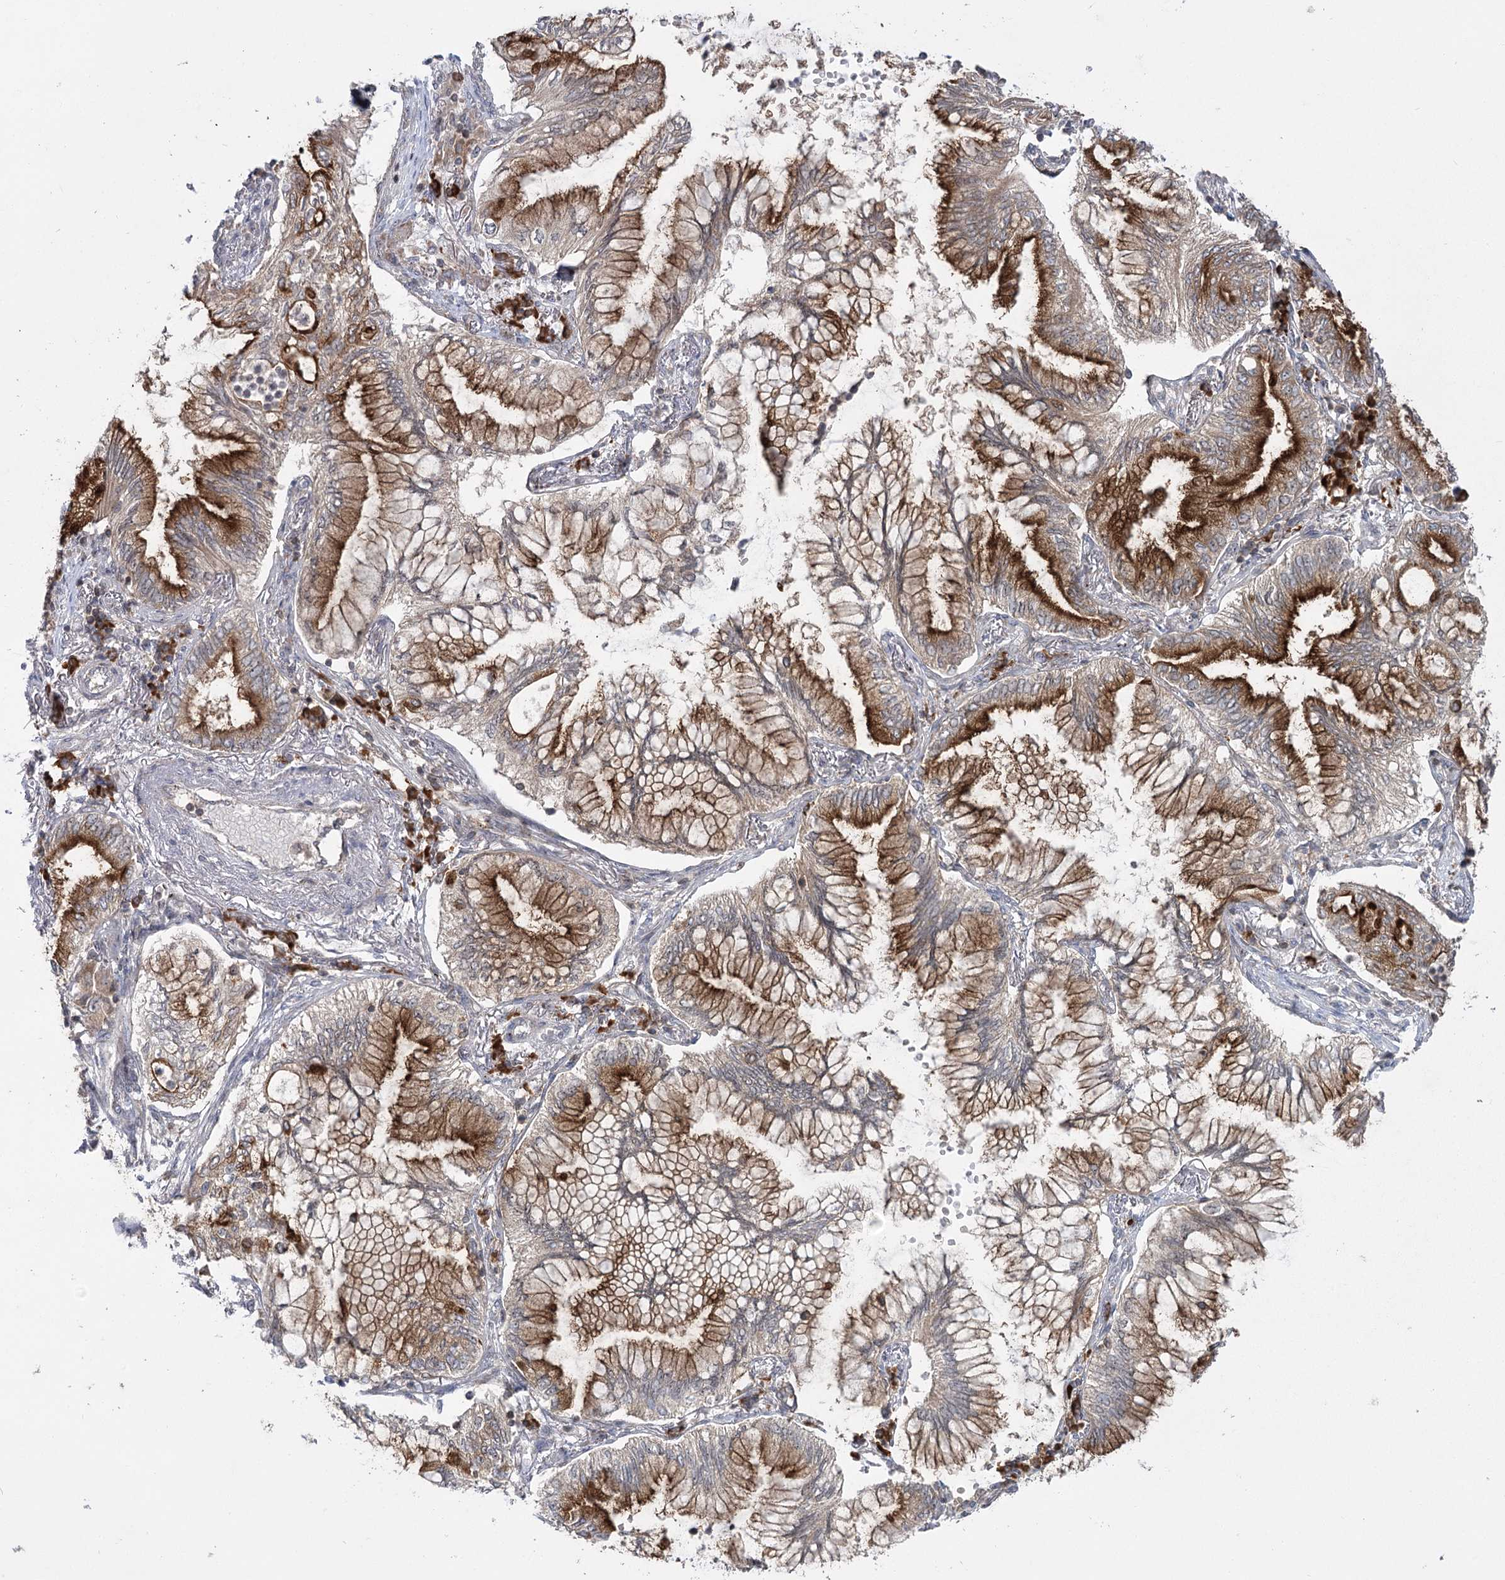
{"staining": {"intensity": "strong", "quantity": ">75%", "location": "cytoplasmic/membranous"}, "tissue": "lung cancer", "cell_type": "Tumor cells", "image_type": "cancer", "snomed": [{"axis": "morphology", "description": "Adenocarcinoma, NOS"}, {"axis": "topography", "description": "Lung"}], "caption": "Lung cancer stained with a protein marker displays strong staining in tumor cells.", "gene": "SYTL1", "patient": {"sex": "female", "age": 70}}